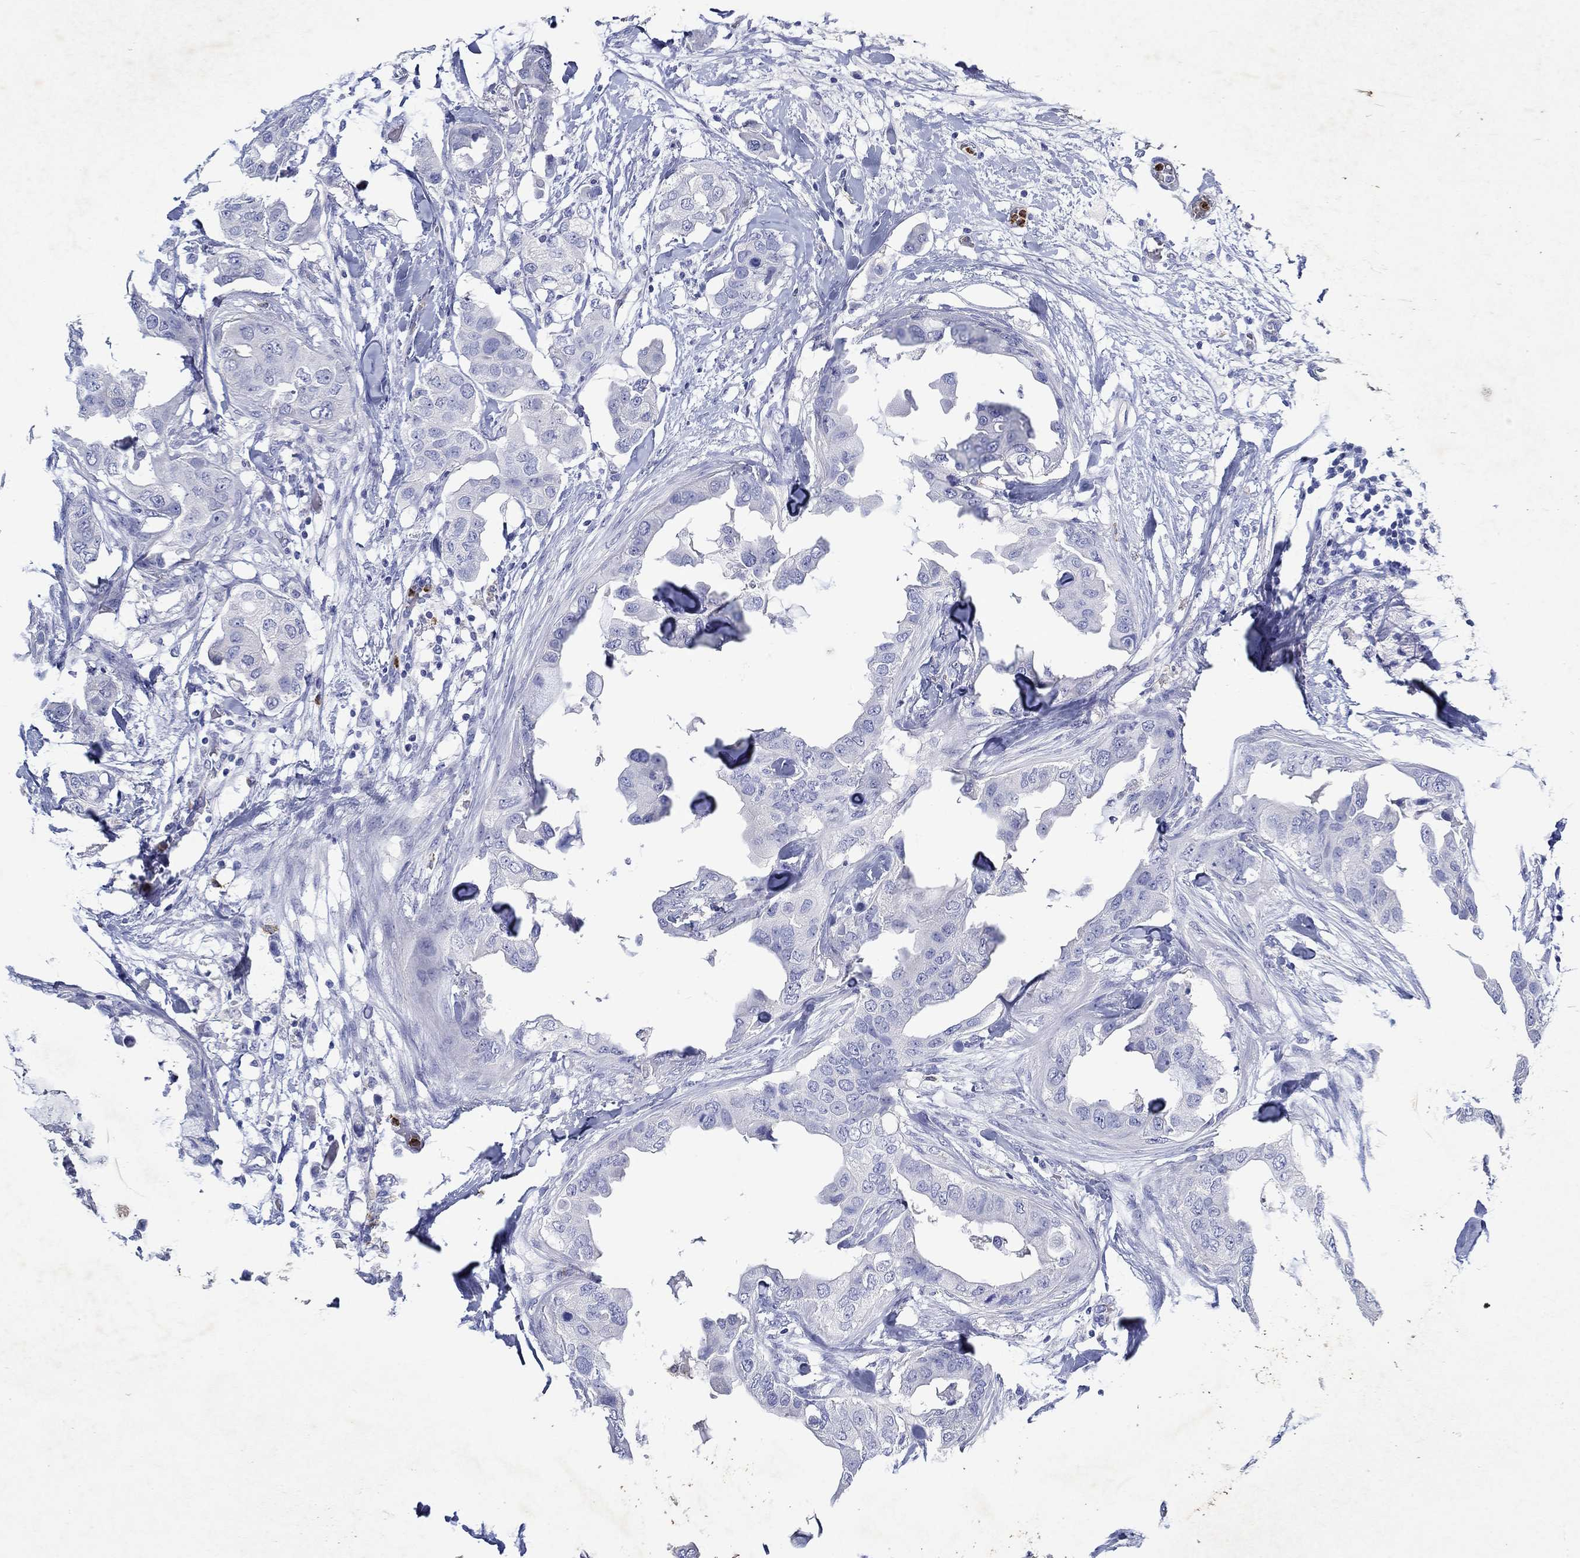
{"staining": {"intensity": "negative", "quantity": "none", "location": "none"}, "tissue": "breast cancer", "cell_type": "Tumor cells", "image_type": "cancer", "snomed": [{"axis": "morphology", "description": "Normal tissue, NOS"}, {"axis": "morphology", "description": "Duct carcinoma"}, {"axis": "topography", "description": "Breast"}], "caption": "The micrograph reveals no significant positivity in tumor cells of infiltrating ductal carcinoma (breast). Brightfield microscopy of immunohistochemistry (IHC) stained with DAB (3,3'-diaminobenzidine) (brown) and hematoxylin (blue), captured at high magnification.", "gene": "EPX", "patient": {"sex": "female", "age": 40}}